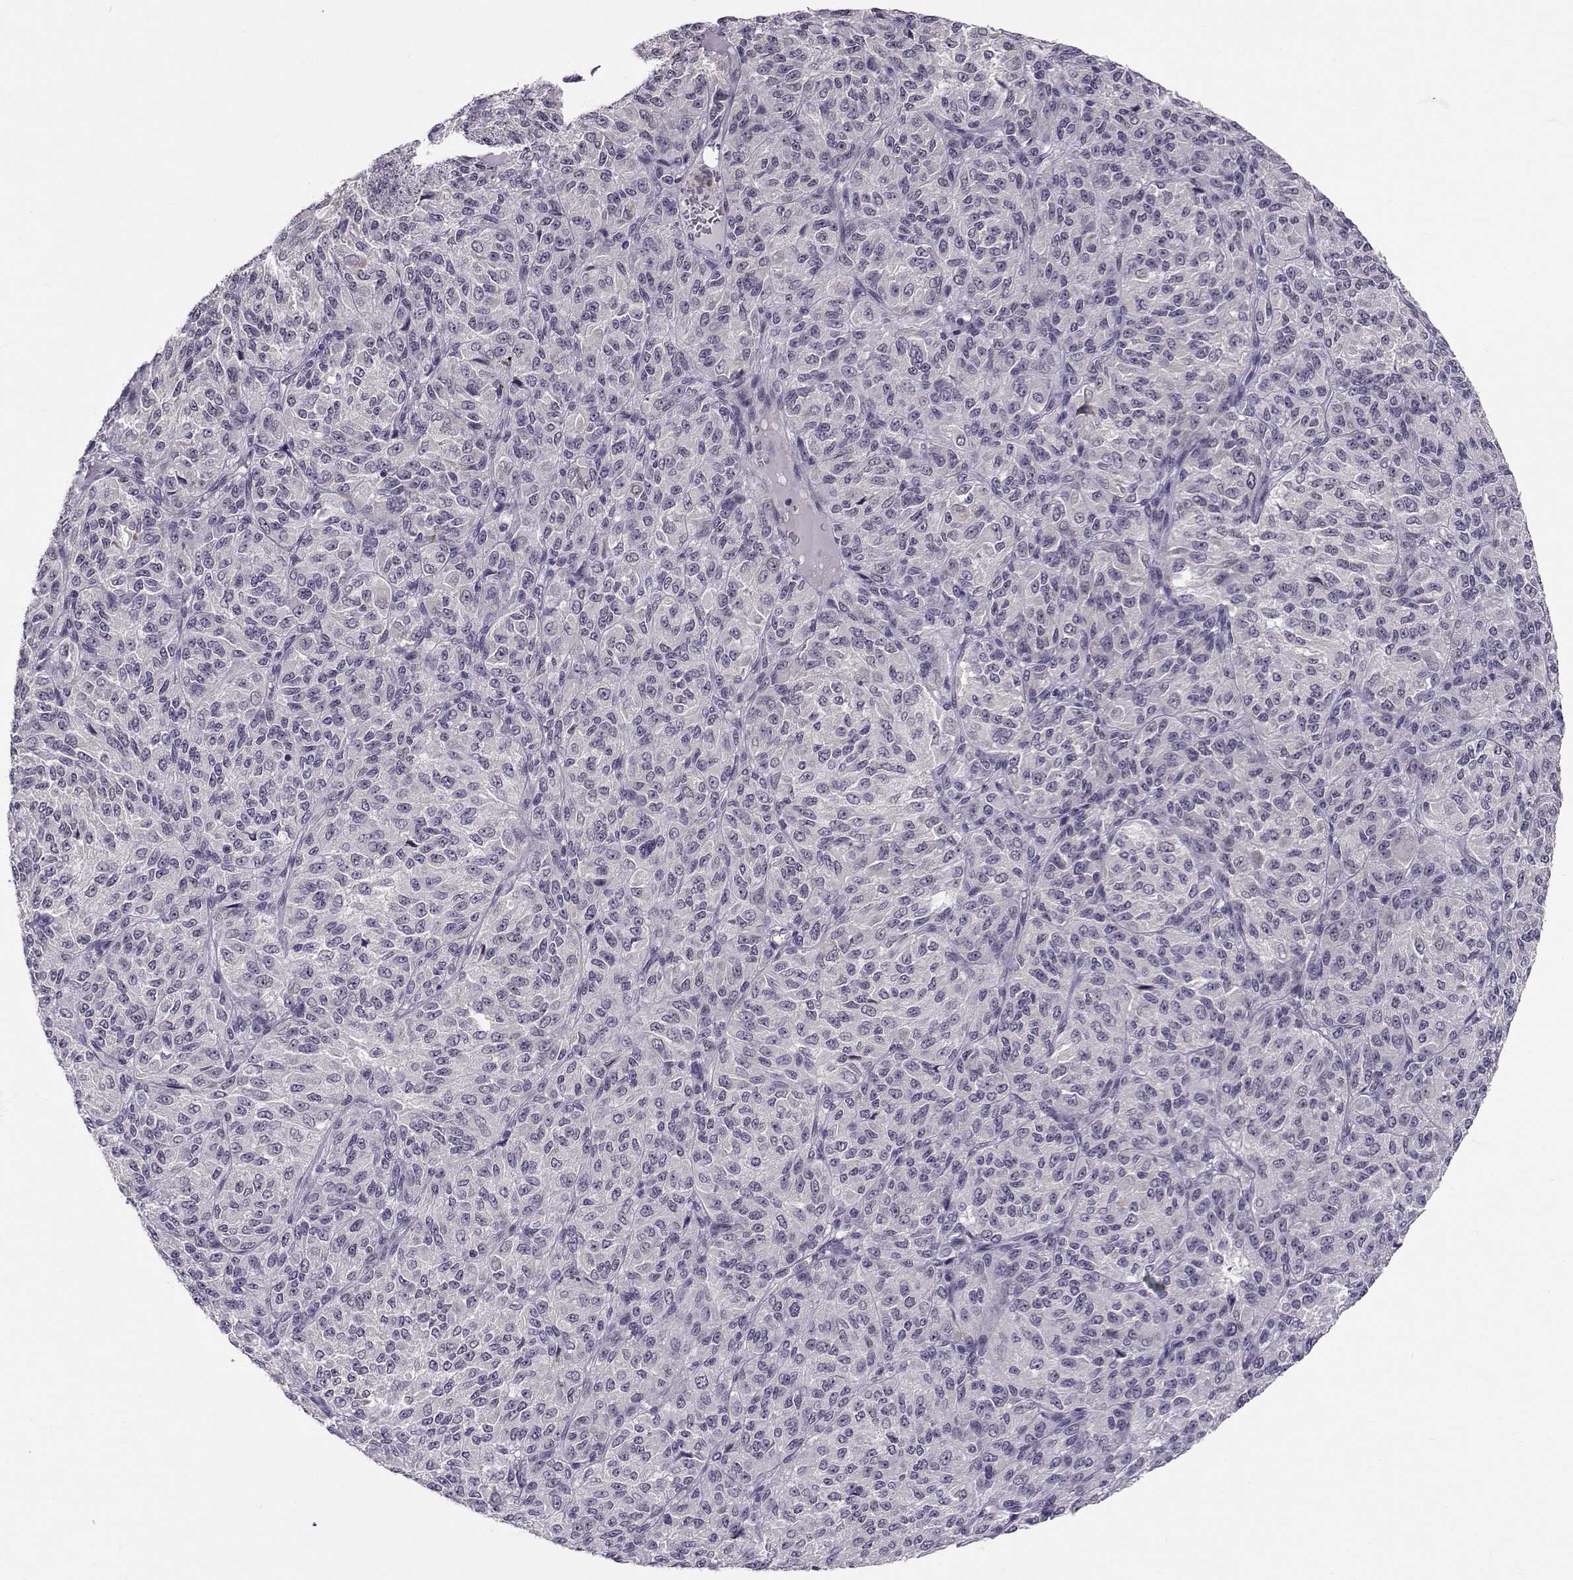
{"staining": {"intensity": "negative", "quantity": "none", "location": "none"}, "tissue": "melanoma", "cell_type": "Tumor cells", "image_type": "cancer", "snomed": [{"axis": "morphology", "description": "Malignant melanoma, Metastatic site"}, {"axis": "topography", "description": "Brain"}], "caption": "The immunohistochemistry histopathology image has no significant positivity in tumor cells of melanoma tissue. (DAB (3,3'-diaminobenzidine) IHC with hematoxylin counter stain).", "gene": "SLC6A3", "patient": {"sex": "female", "age": 56}}